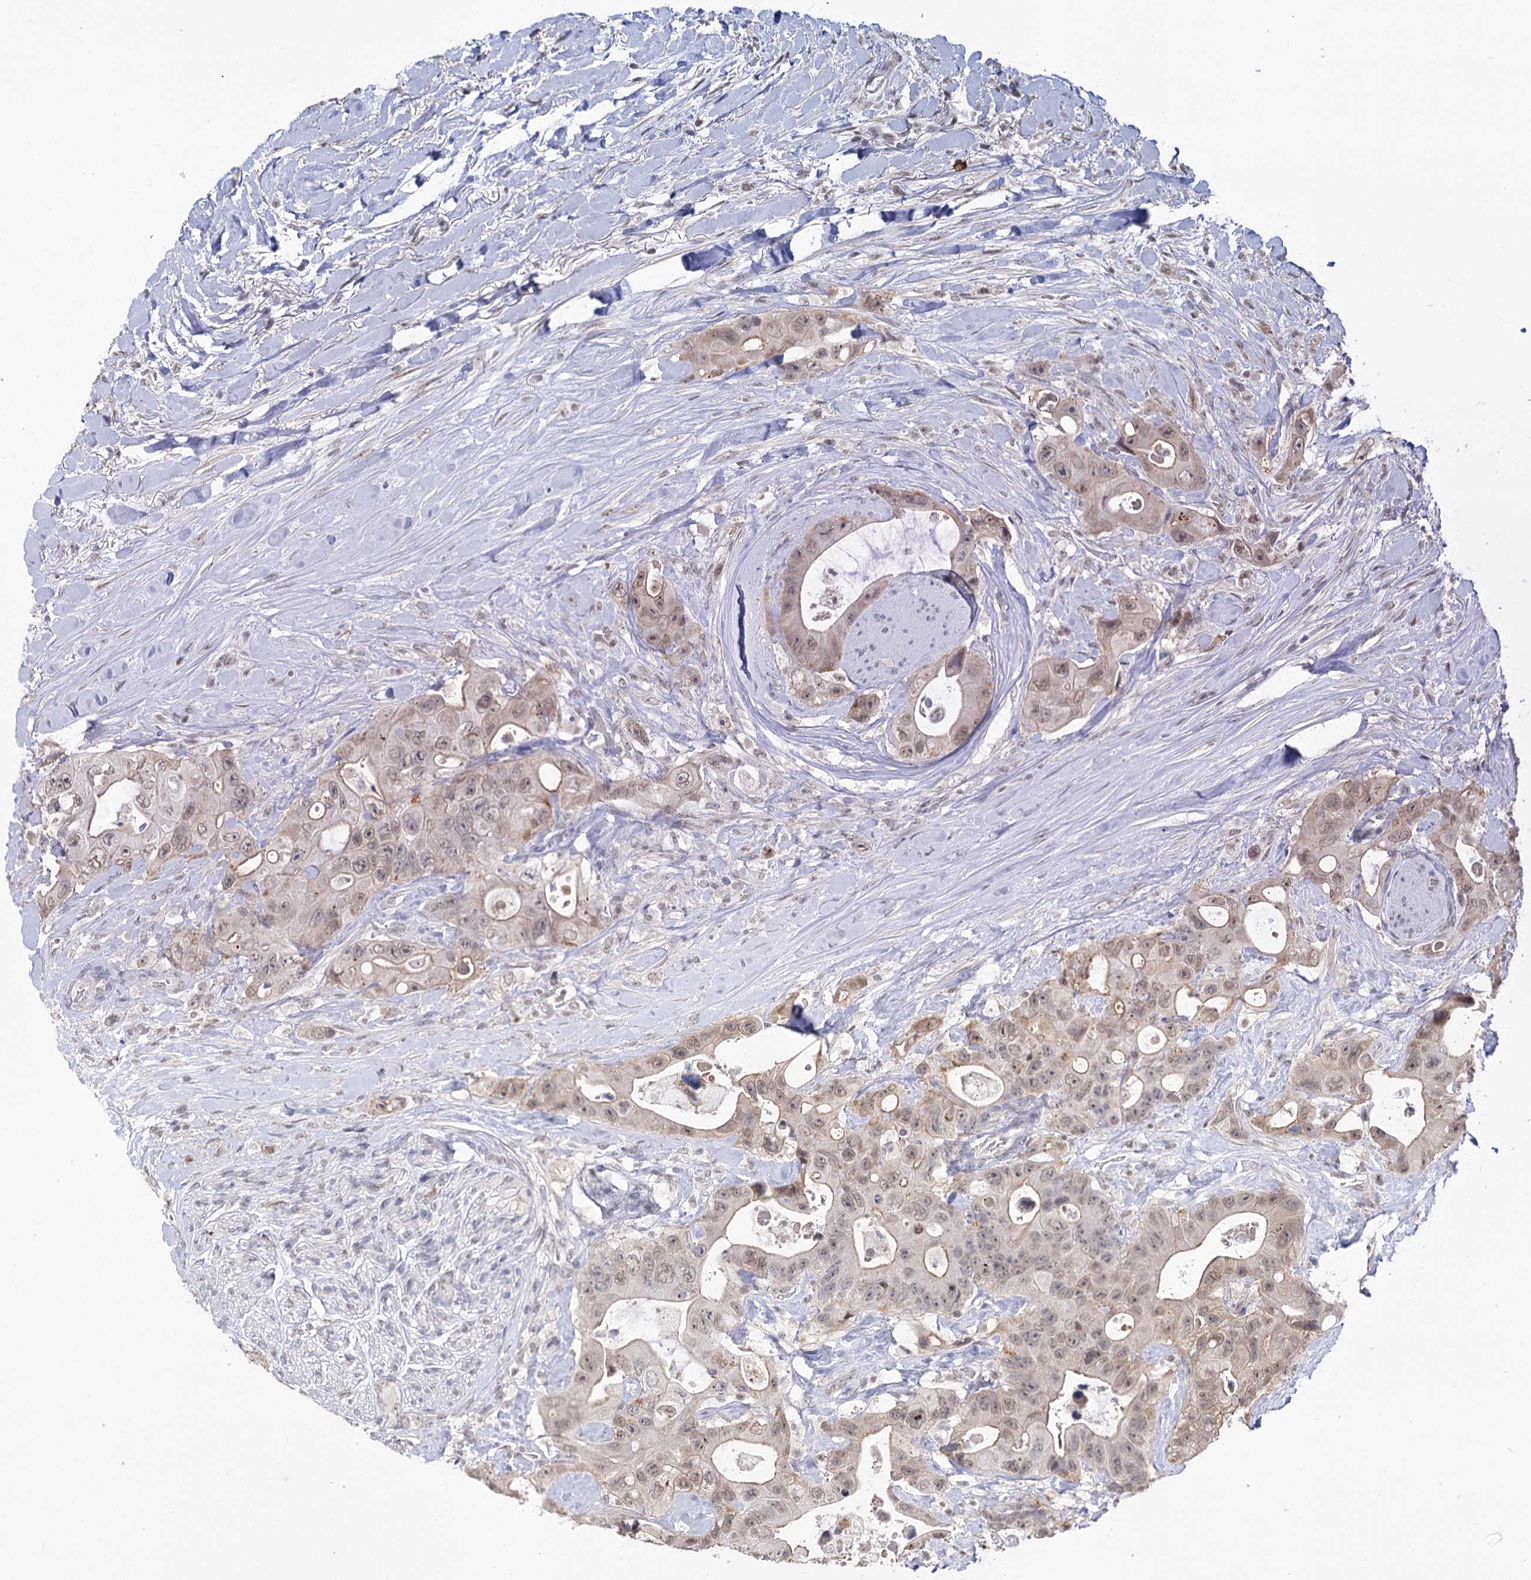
{"staining": {"intensity": "weak", "quantity": "25%-75%", "location": "nuclear"}, "tissue": "colorectal cancer", "cell_type": "Tumor cells", "image_type": "cancer", "snomed": [{"axis": "morphology", "description": "Adenocarcinoma, NOS"}, {"axis": "topography", "description": "Colon"}], "caption": "An image of colorectal adenocarcinoma stained for a protein displays weak nuclear brown staining in tumor cells.", "gene": "ATP10B", "patient": {"sex": "female", "age": 46}}